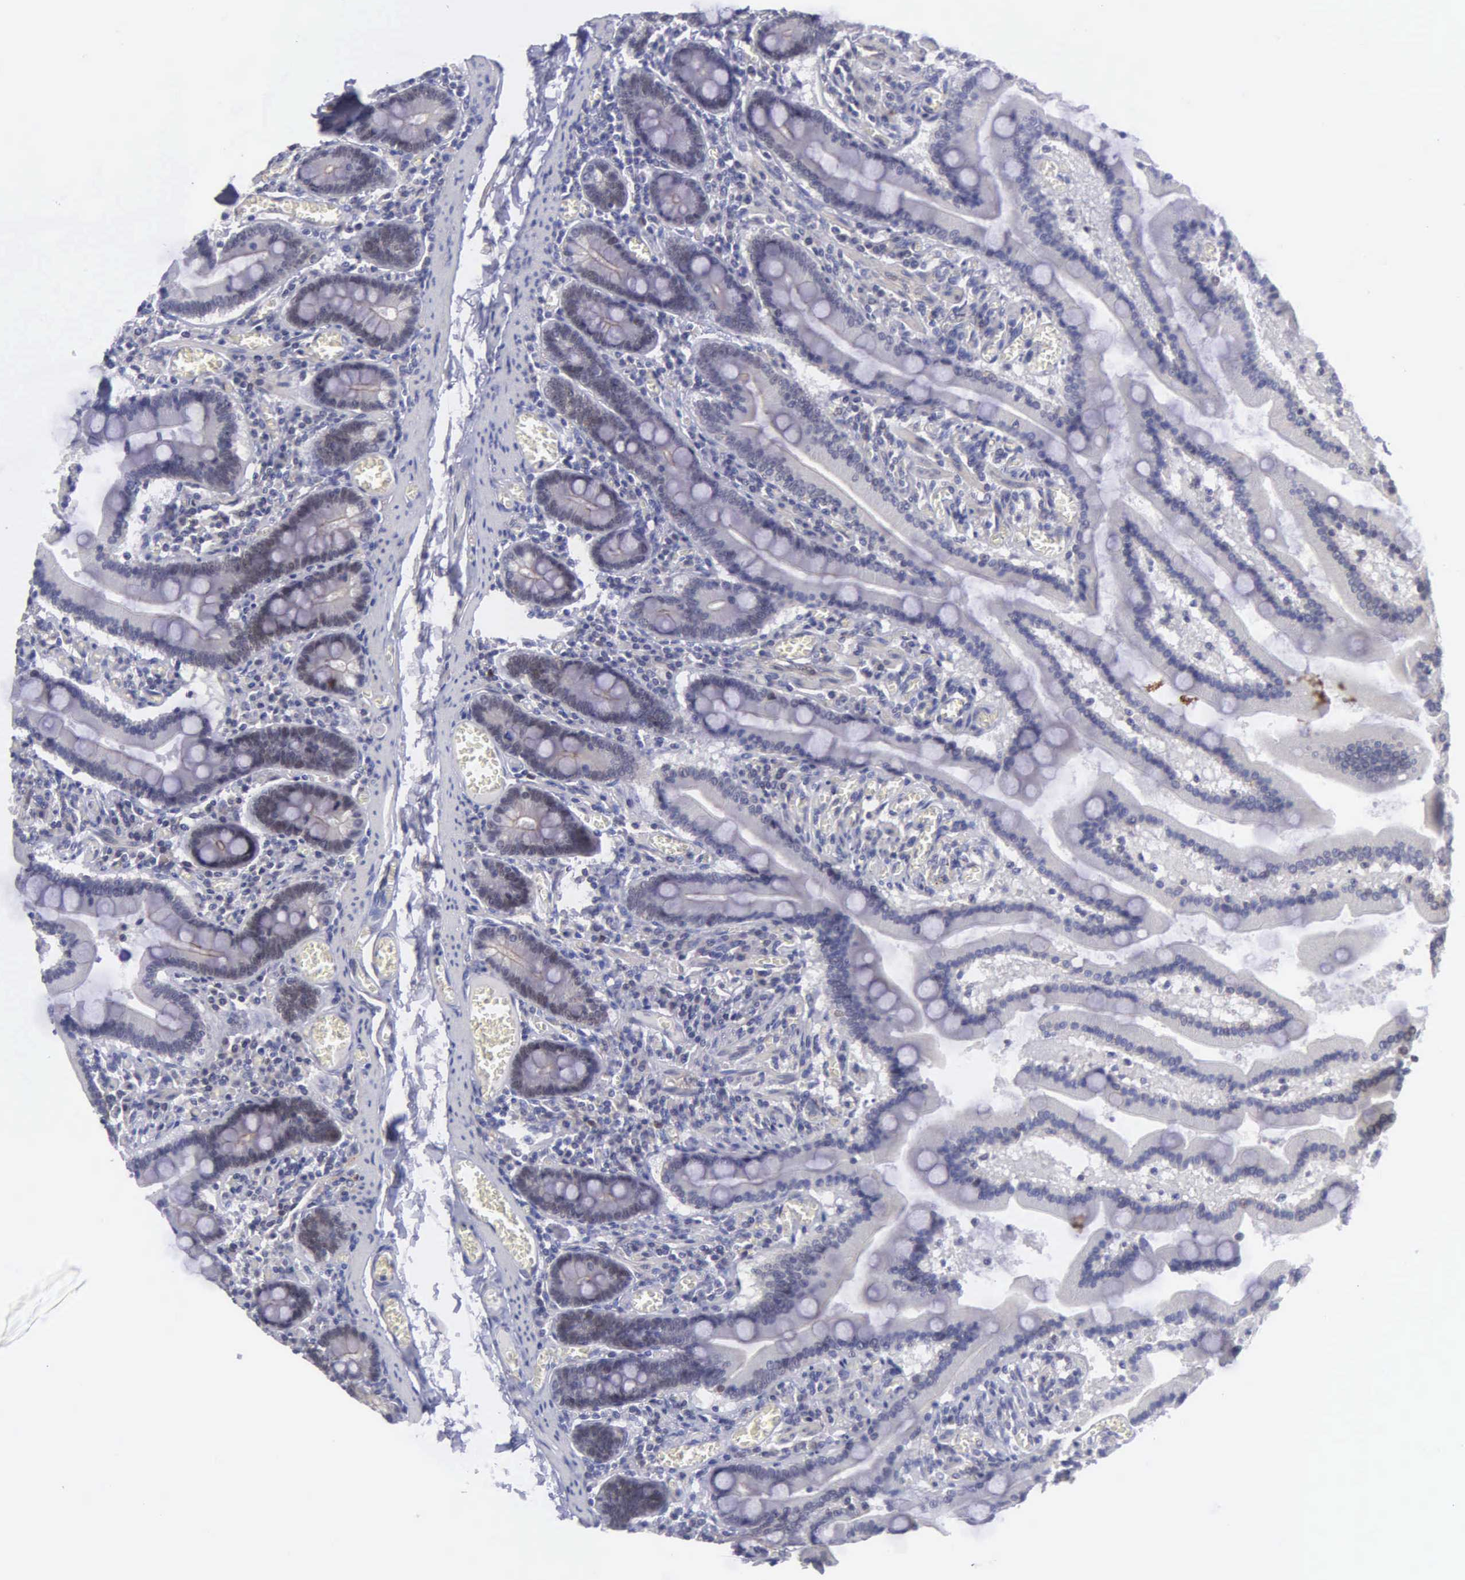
{"staining": {"intensity": "weak", "quantity": "<25%", "location": "nuclear"}, "tissue": "small intestine", "cell_type": "Glandular cells", "image_type": "normal", "snomed": [{"axis": "morphology", "description": "Normal tissue, NOS"}, {"axis": "topography", "description": "Small intestine"}], "caption": "High magnification brightfield microscopy of normal small intestine stained with DAB (3,3'-diaminobenzidine) (brown) and counterstained with hematoxylin (blue): glandular cells show no significant staining.", "gene": "MICAL3", "patient": {"sex": "male", "age": 59}}